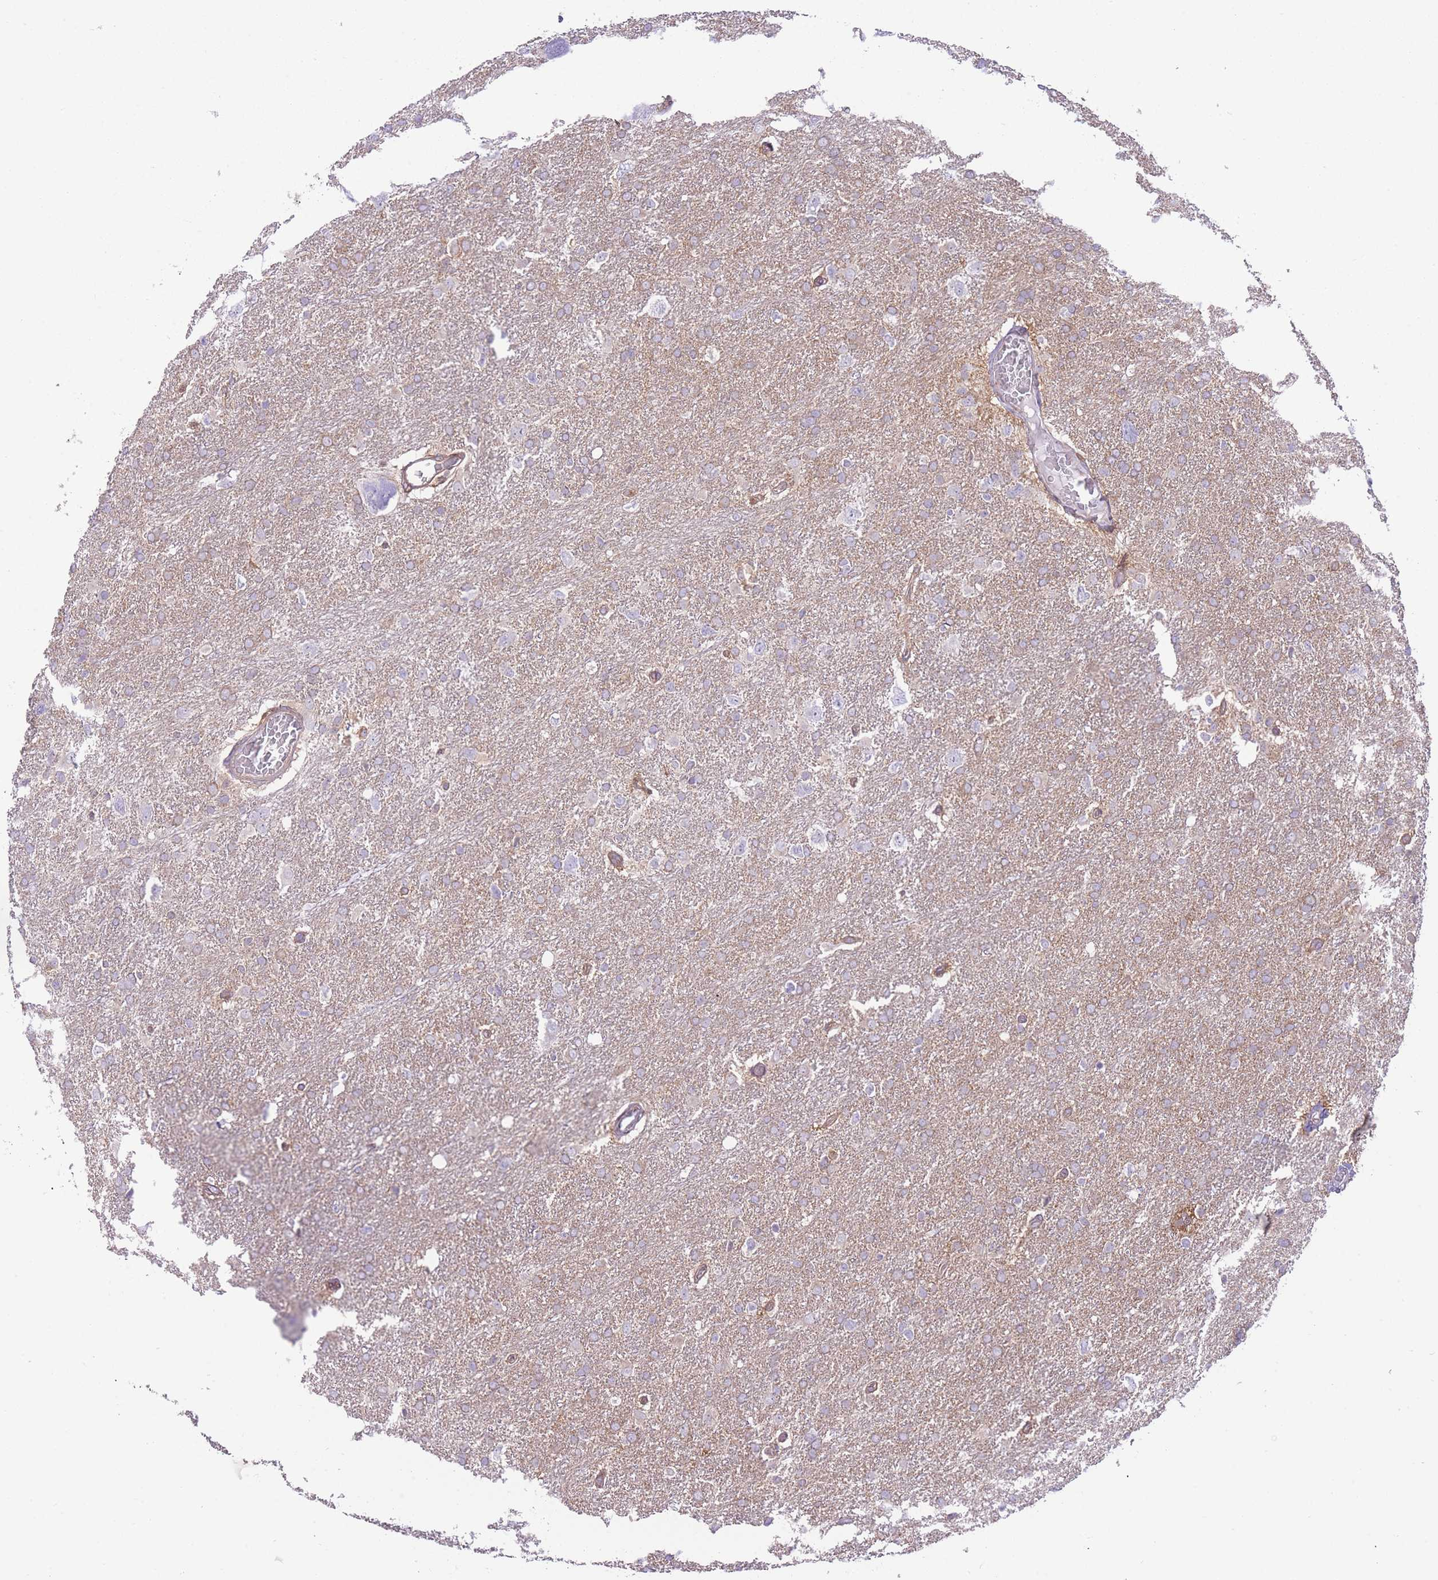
{"staining": {"intensity": "weak", "quantity": "25%-75%", "location": "cytoplasmic/membranous"}, "tissue": "glioma", "cell_type": "Tumor cells", "image_type": "cancer", "snomed": [{"axis": "morphology", "description": "Glioma, malignant, High grade"}, {"axis": "topography", "description": "Brain"}], "caption": "Immunohistochemical staining of human malignant glioma (high-grade) demonstrates low levels of weak cytoplasmic/membranous expression in about 25%-75% of tumor cells.", "gene": "PRKAR1A", "patient": {"sex": "male", "age": 61}}